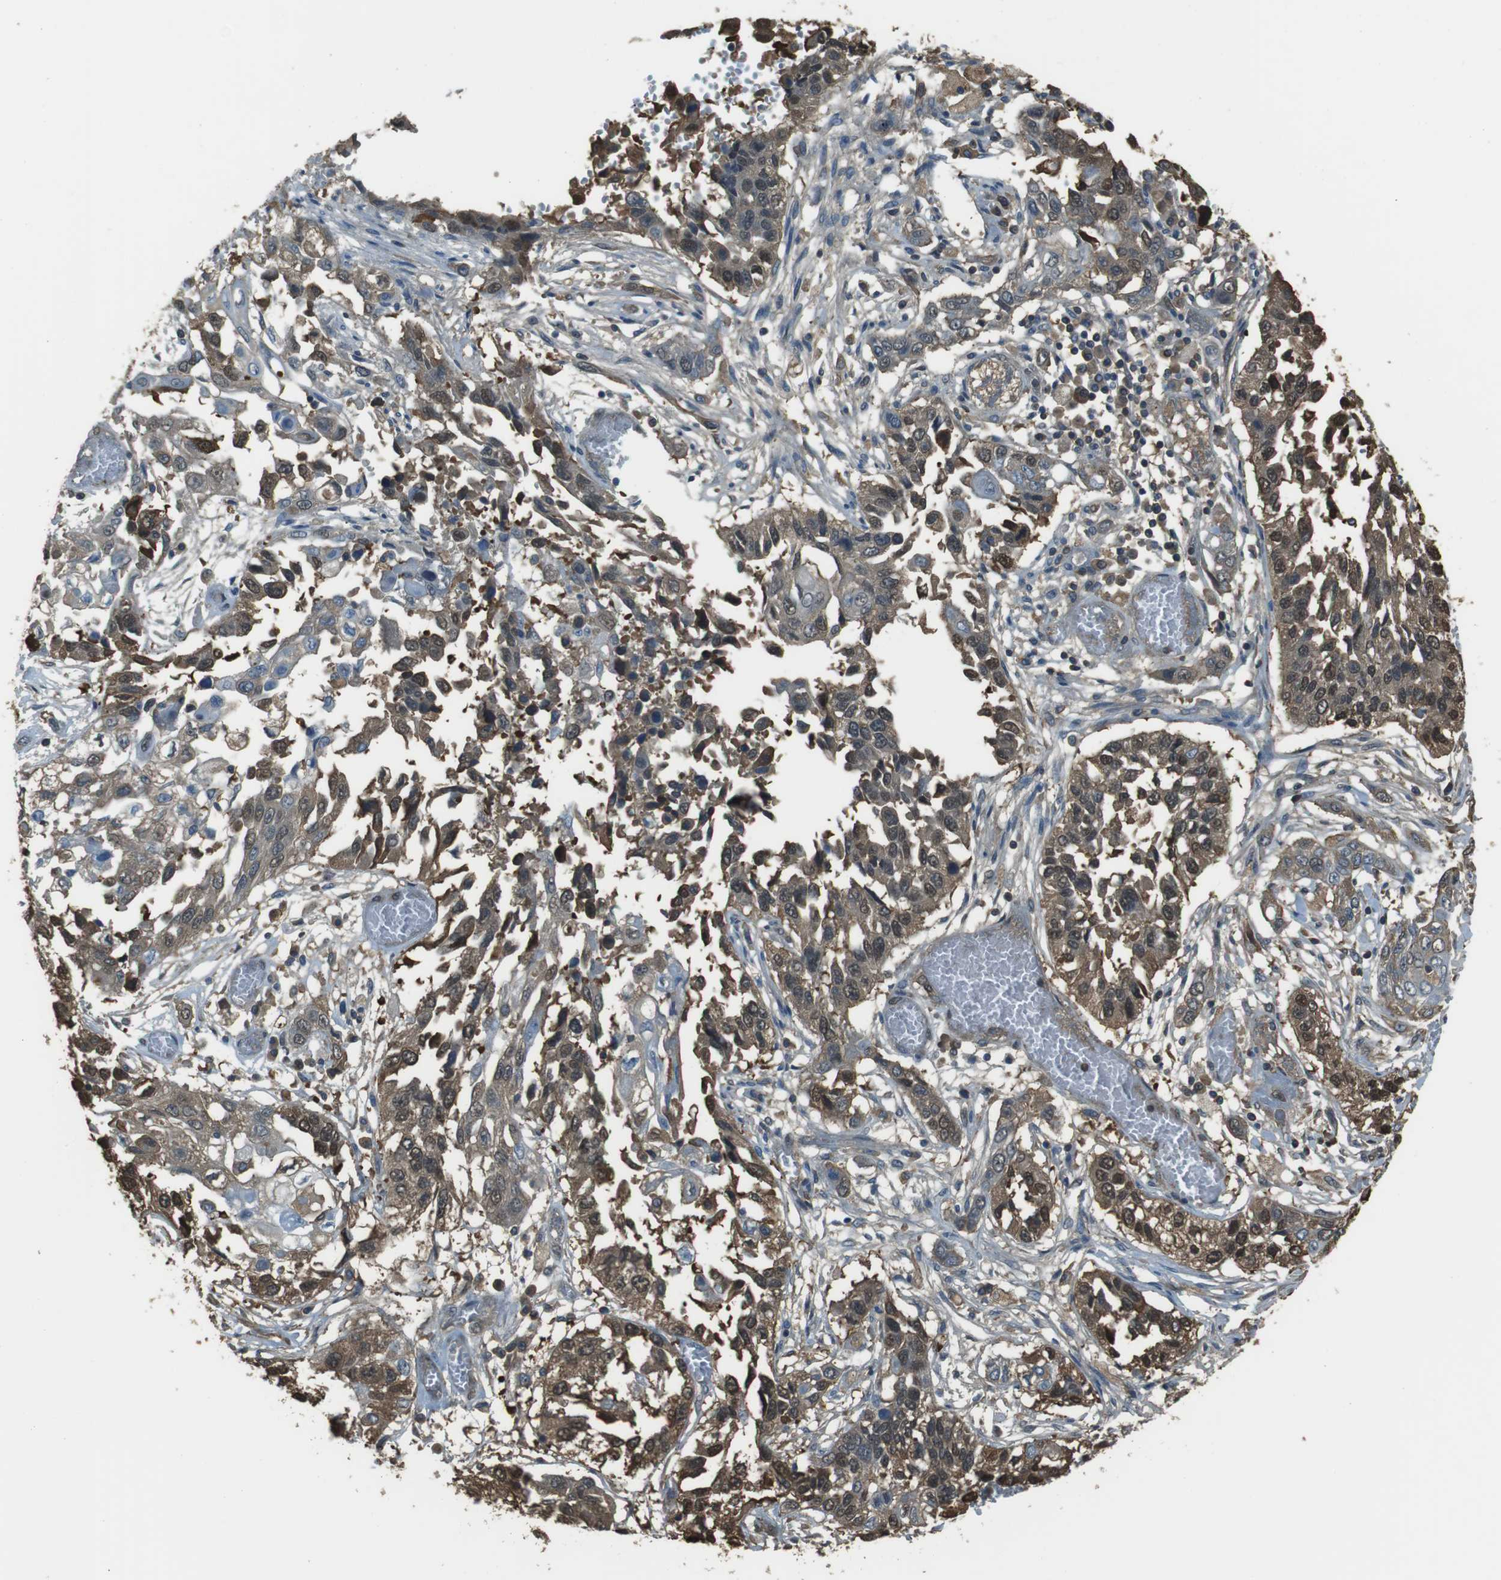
{"staining": {"intensity": "moderate", "quantity": ">75%", "location": "cytoplasmic/membranous,nuclear"}, "tissue": "lung cancer", "cell_type": "Tumor cells", "image_type": "cancer", "snomed": [{"axis": "morphology", "description": "Squamous cell carcinoma, NOS"}, {"axis": "topography", "description": "Lung"}], "caption": "Lung squamous cell carcinoma stained for a protein demonstrates moderate cytoplasmic/membranous and nuclear positivity in tumor cells.", "gene": "TWSG1", "patient": {"sex": "male", "age": 71}}